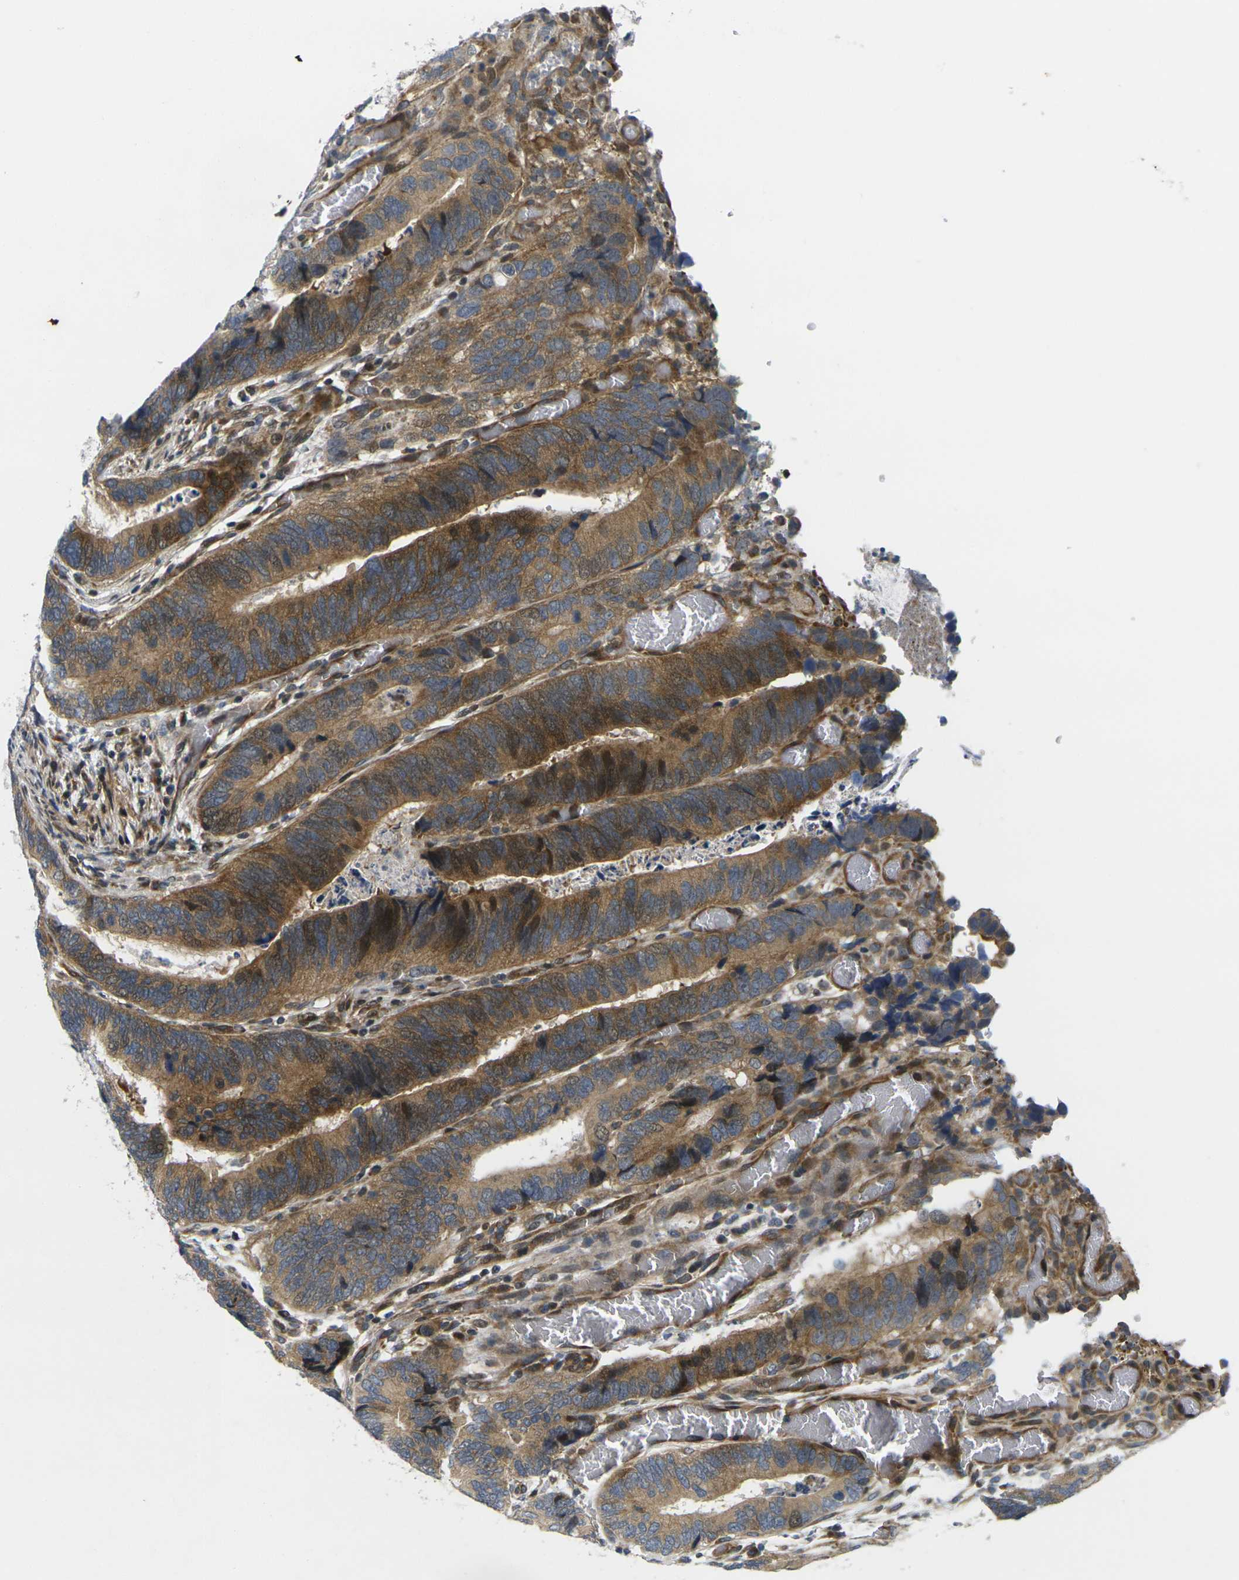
{"staining": {"intensity": "moderate", "quantity": ">75%", "location": "cytoplasmic/membranous"}, "tissue": "colorectal cancer", "cell_type": "Tumor cells", "image_type": "cancer", "snomed": [{"axis": "morphology", "description": "Adenocarcinoma, NOS"}, {"axis": "topography", "description": "Colon"}], "caption": "A brown stain shows moderate cytoplasmic/membranous positivity of a protein in human adenocarcinoma (colorectal) tumor cells. (DAB IHC, brown staining for protein, blue staining for nuclei).", "gene": "ROBO2", "patient": {"sex": "male", "age": 72}}